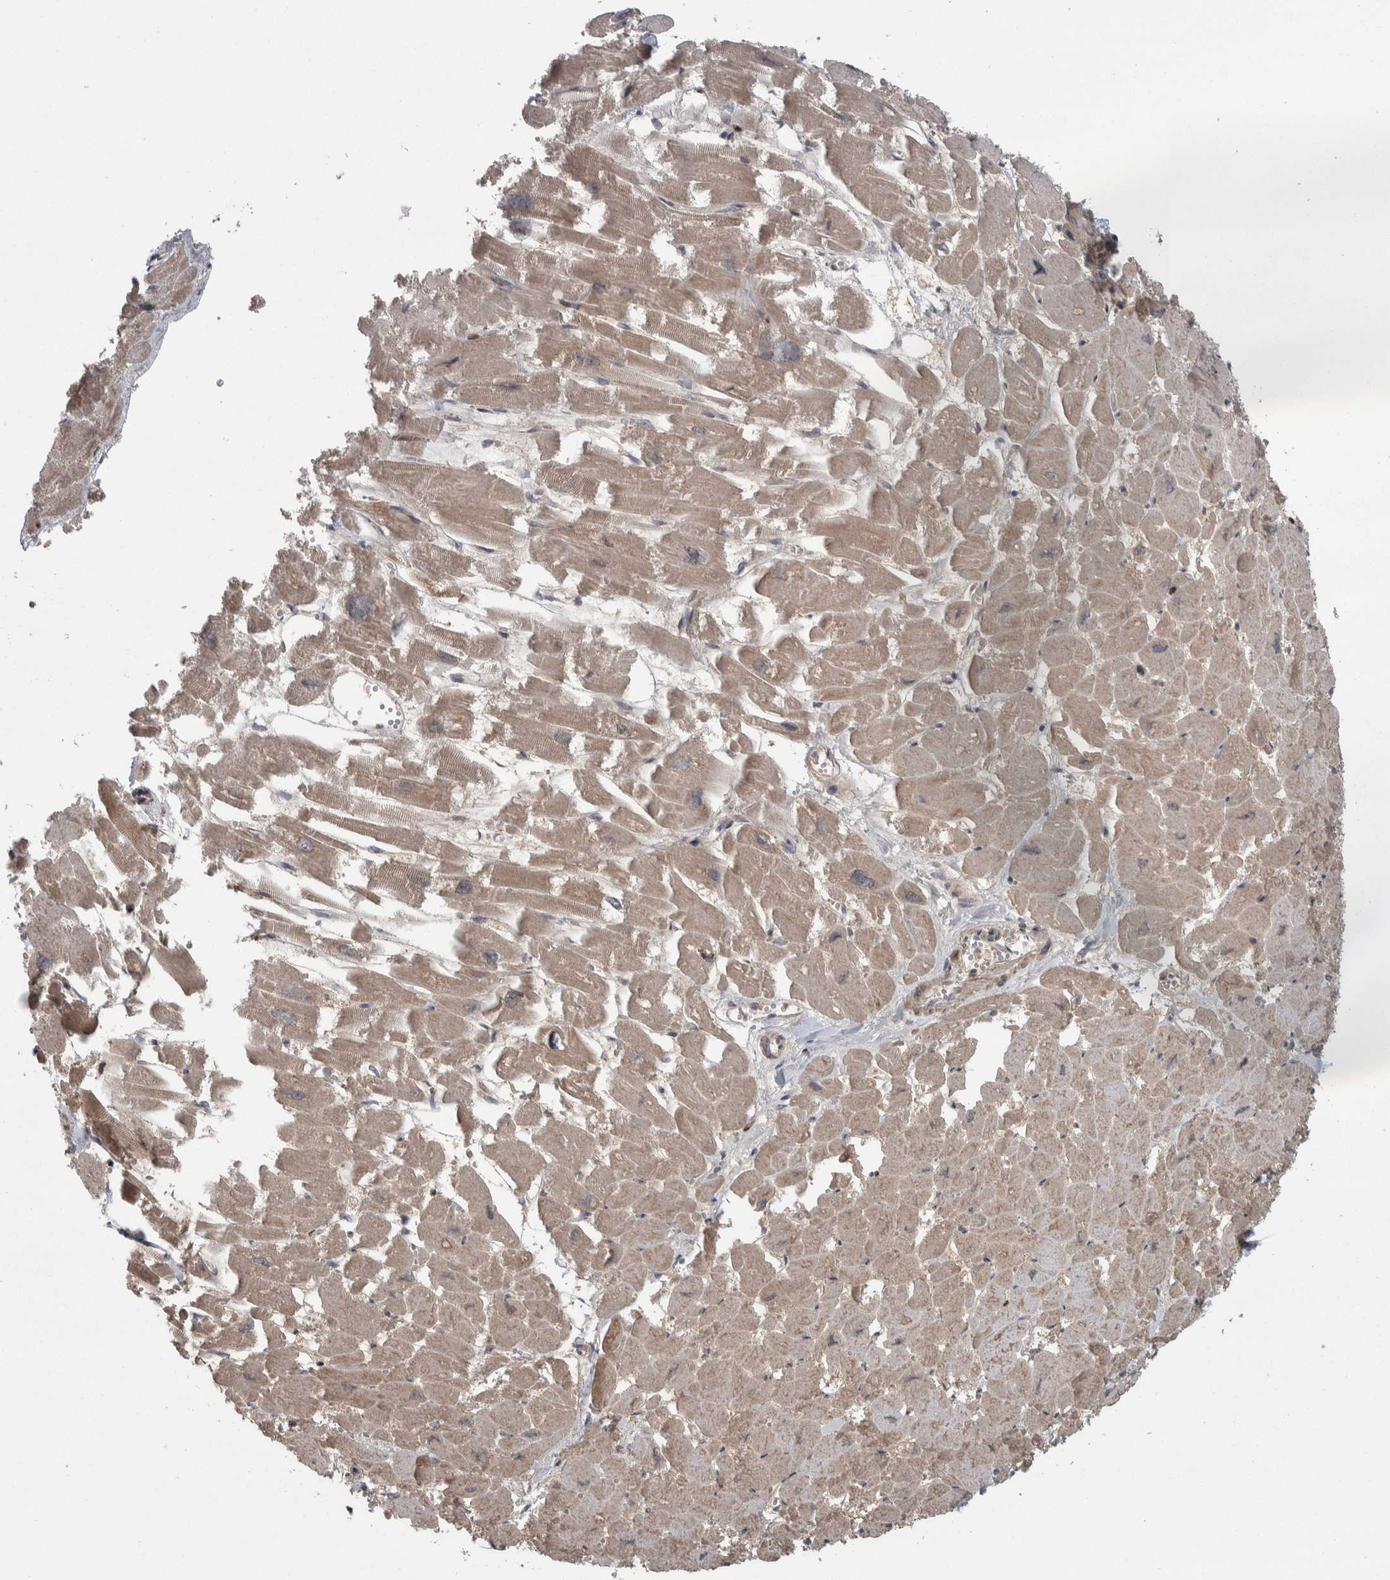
{"staining": {"intensity": "moderate", "quantity": ">75%", "location": "cytoplasmic/membranous"}, "tissue": "heart muscle", "cell_type": "Cardiomyocytes", "image_type": "normal", "snomed": [{"axis": "morphology", "description": "Normal tissue, NOS"}, {"axis": "topography", "description": "Heart"}], "caption": "Immunohistochemical staining of normal human heart muscle shows >75% levels of moderate cytoplasmic/membranous protein expression in about >75% of cardiomyocytes.", "gene": "CWC27", "patient": {"sex": "male", "age": 54}}